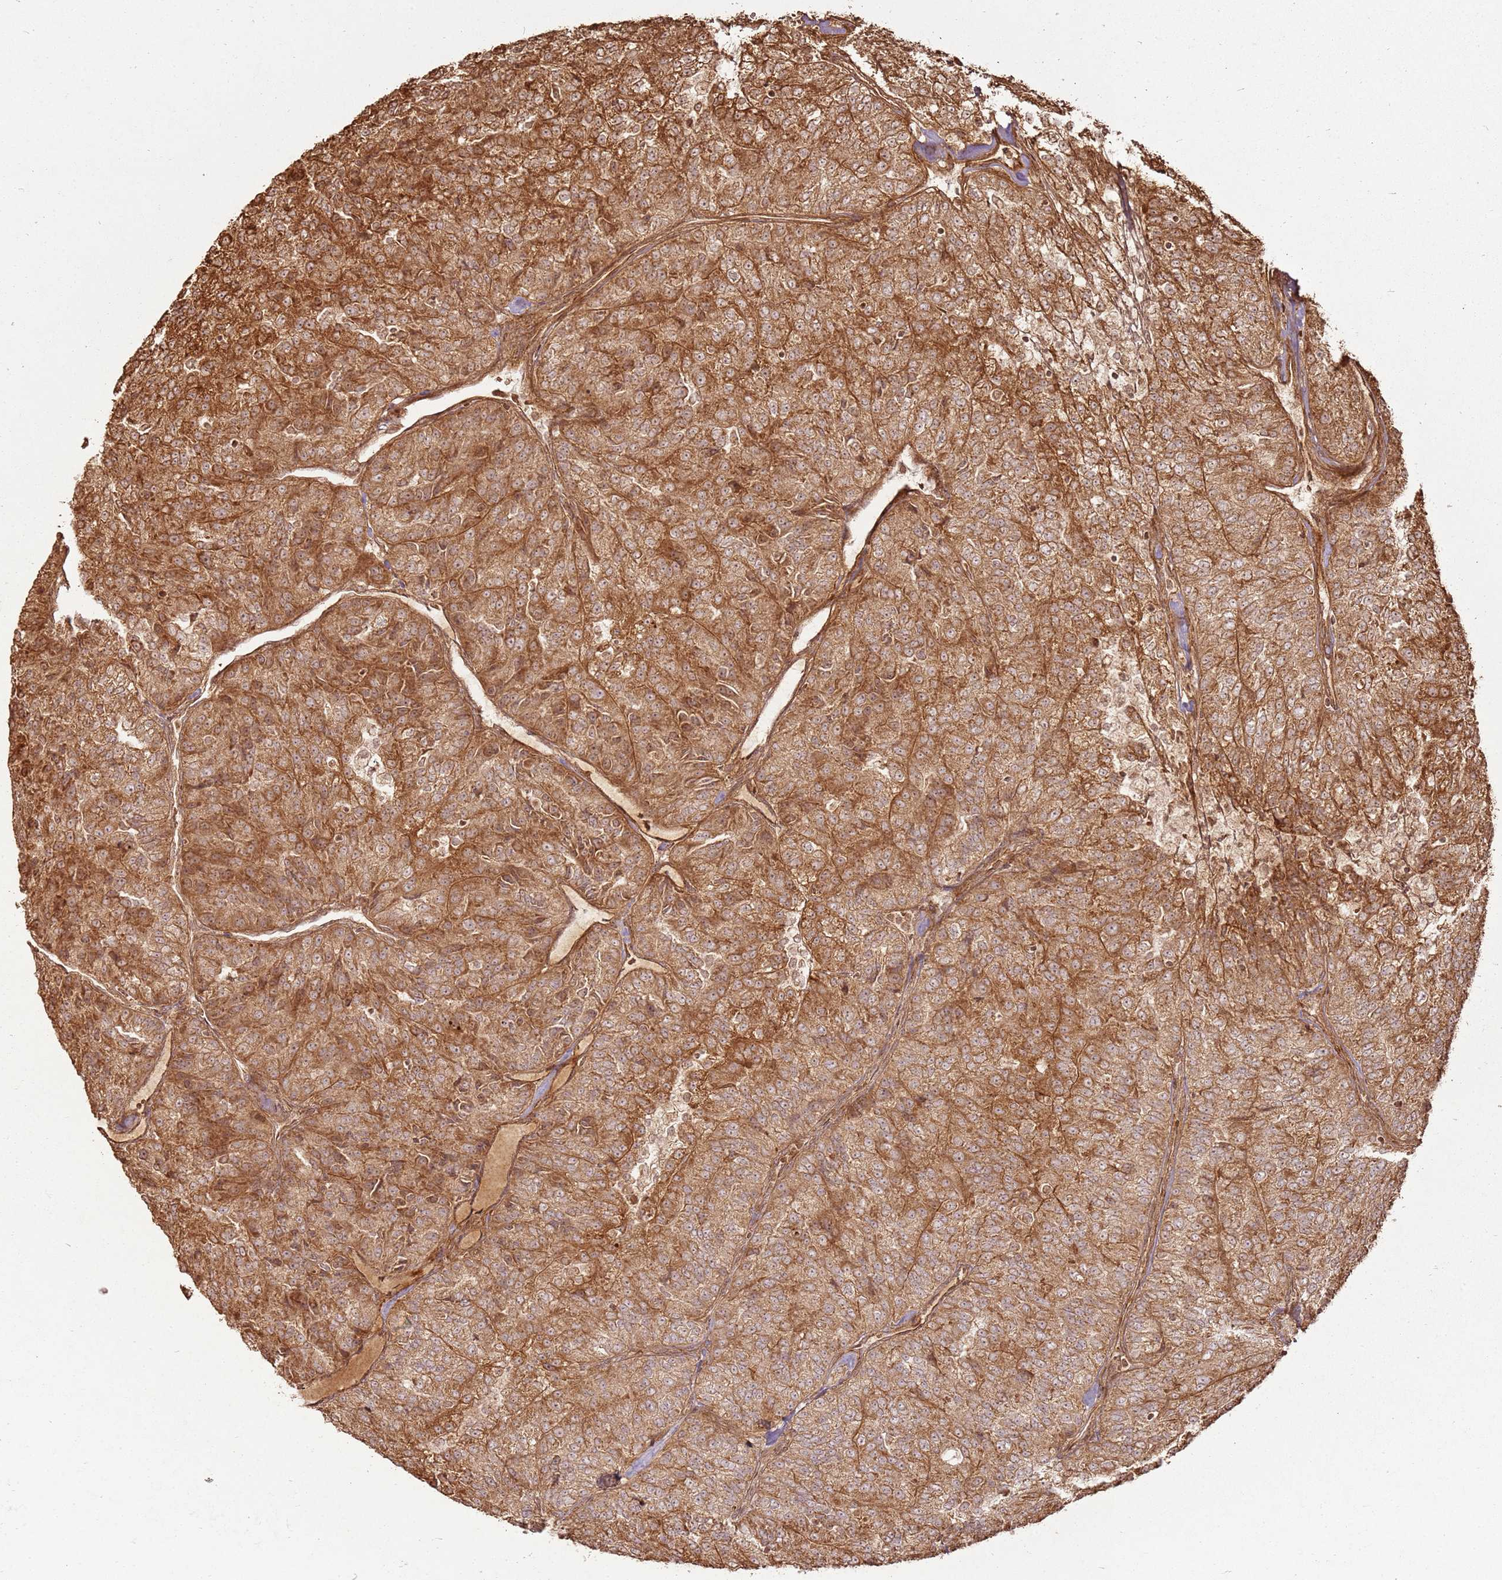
{"staining": {"intensity": "strong", "quantity": ">75%", "location": "cytoplasmic/membranous"}, "tissue": "renal cancer", "cell_type": "Tumor cells", "image_type": "cancer", "snomed": [{"axis": "morphology", "description": "Adenocarcinoma, NOS"}, {"axis": "topography", "description": "Kidney"}], "caption": "Renal cancer stained with a brown dye displays strong cytoplasmic/membranous positive staining in approximately >75% of tumor cells.", "gene": "MRPS6", "patient": {"sex": "female", "age": 63}}